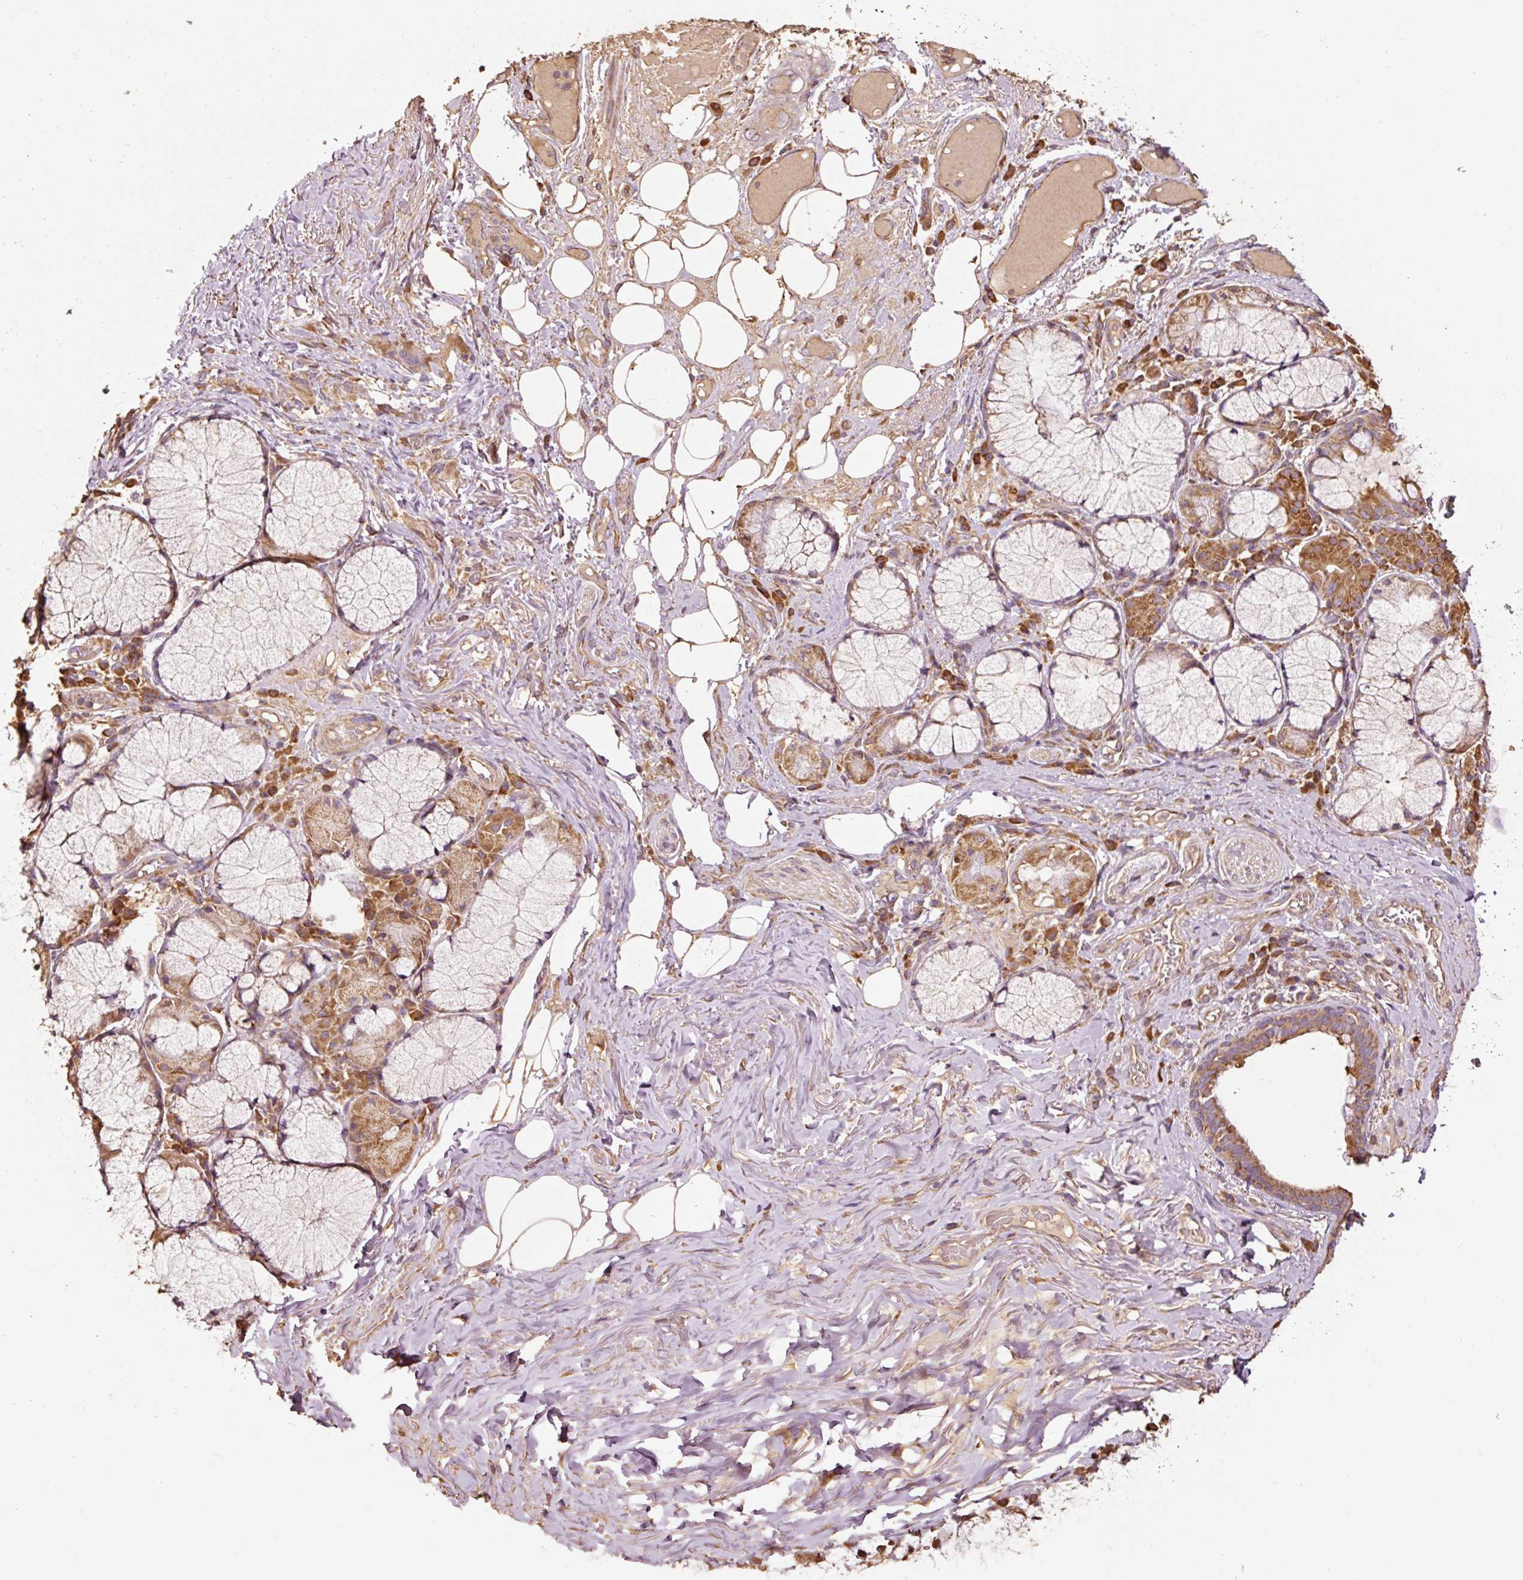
{"staining": {"intensity": "moderate", "quantity": ">75%", "location": "cytoplasmic/membranous"}, "tissue": "adipose tissue", "cell_type": "Adipocytes", "image_type": "normal", "snomed": [{"axis": "morphology", "description": "Normal tissue, NOS"}, {"axis": "topography", "description": "Cartilage tissue"}, {"axis": "topography", "description": "Bronchus"}], "caption": "Brown immunohistochemical staining in unremarkable human adipose tissue reveals moderate cytoplasmic/membranous expression in about >75% of adipocytes.", "gene": "EFHC1", "patient": {"sex": "male", "age": 56}}